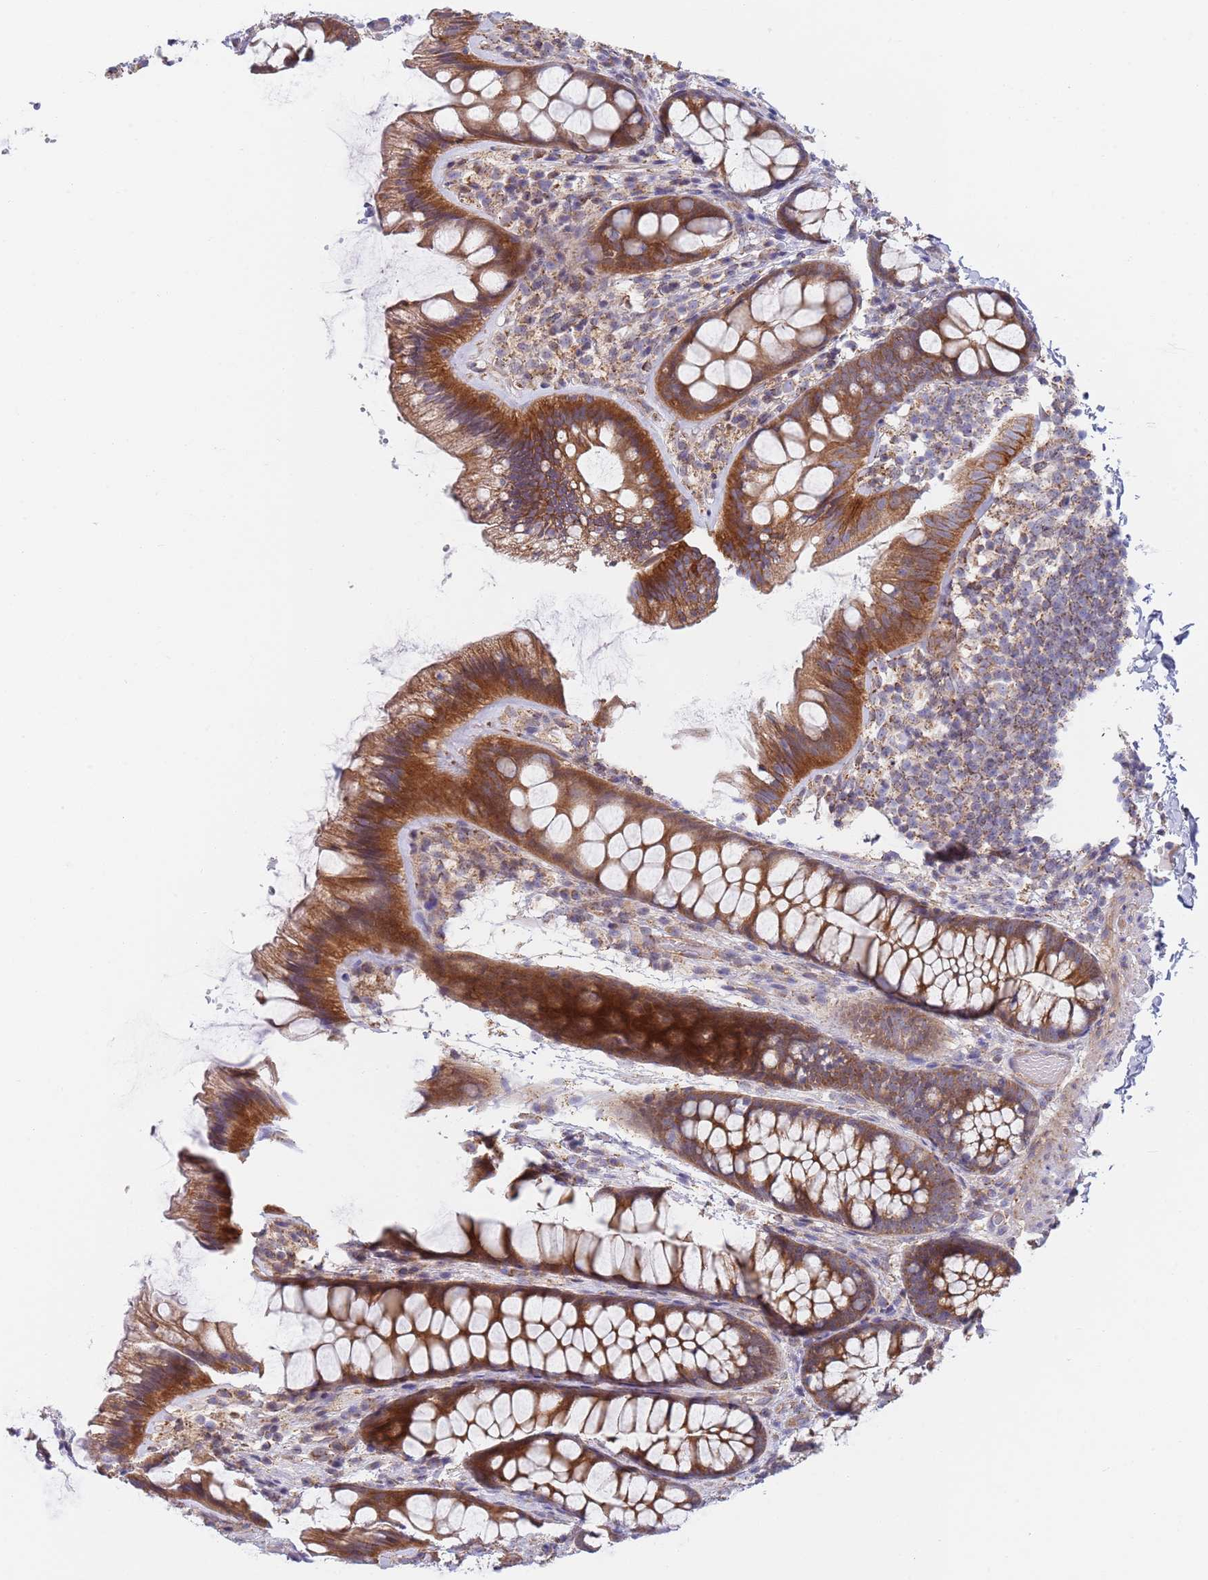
{"staining": {"intensity": "weak", "quantity": ">75%", "location": "cytoplasmic/membranous"}, "tissue": "colon", "cell_type": "Endothelial cells", "image_type": "normal", "snomed": [{"axis": "morphology", "description": "Normal tissue, NOS"}, {"axis": "topography", "description": "Colon"}], "caption": "This is a photomicrograph of IHC staining of unremarkable colon, which shows weak positivity in the cytoplasmic/membranous of endothelial cells.", "gene": "PWWP3A", "patient": {"sex": "male", "age": 46}}